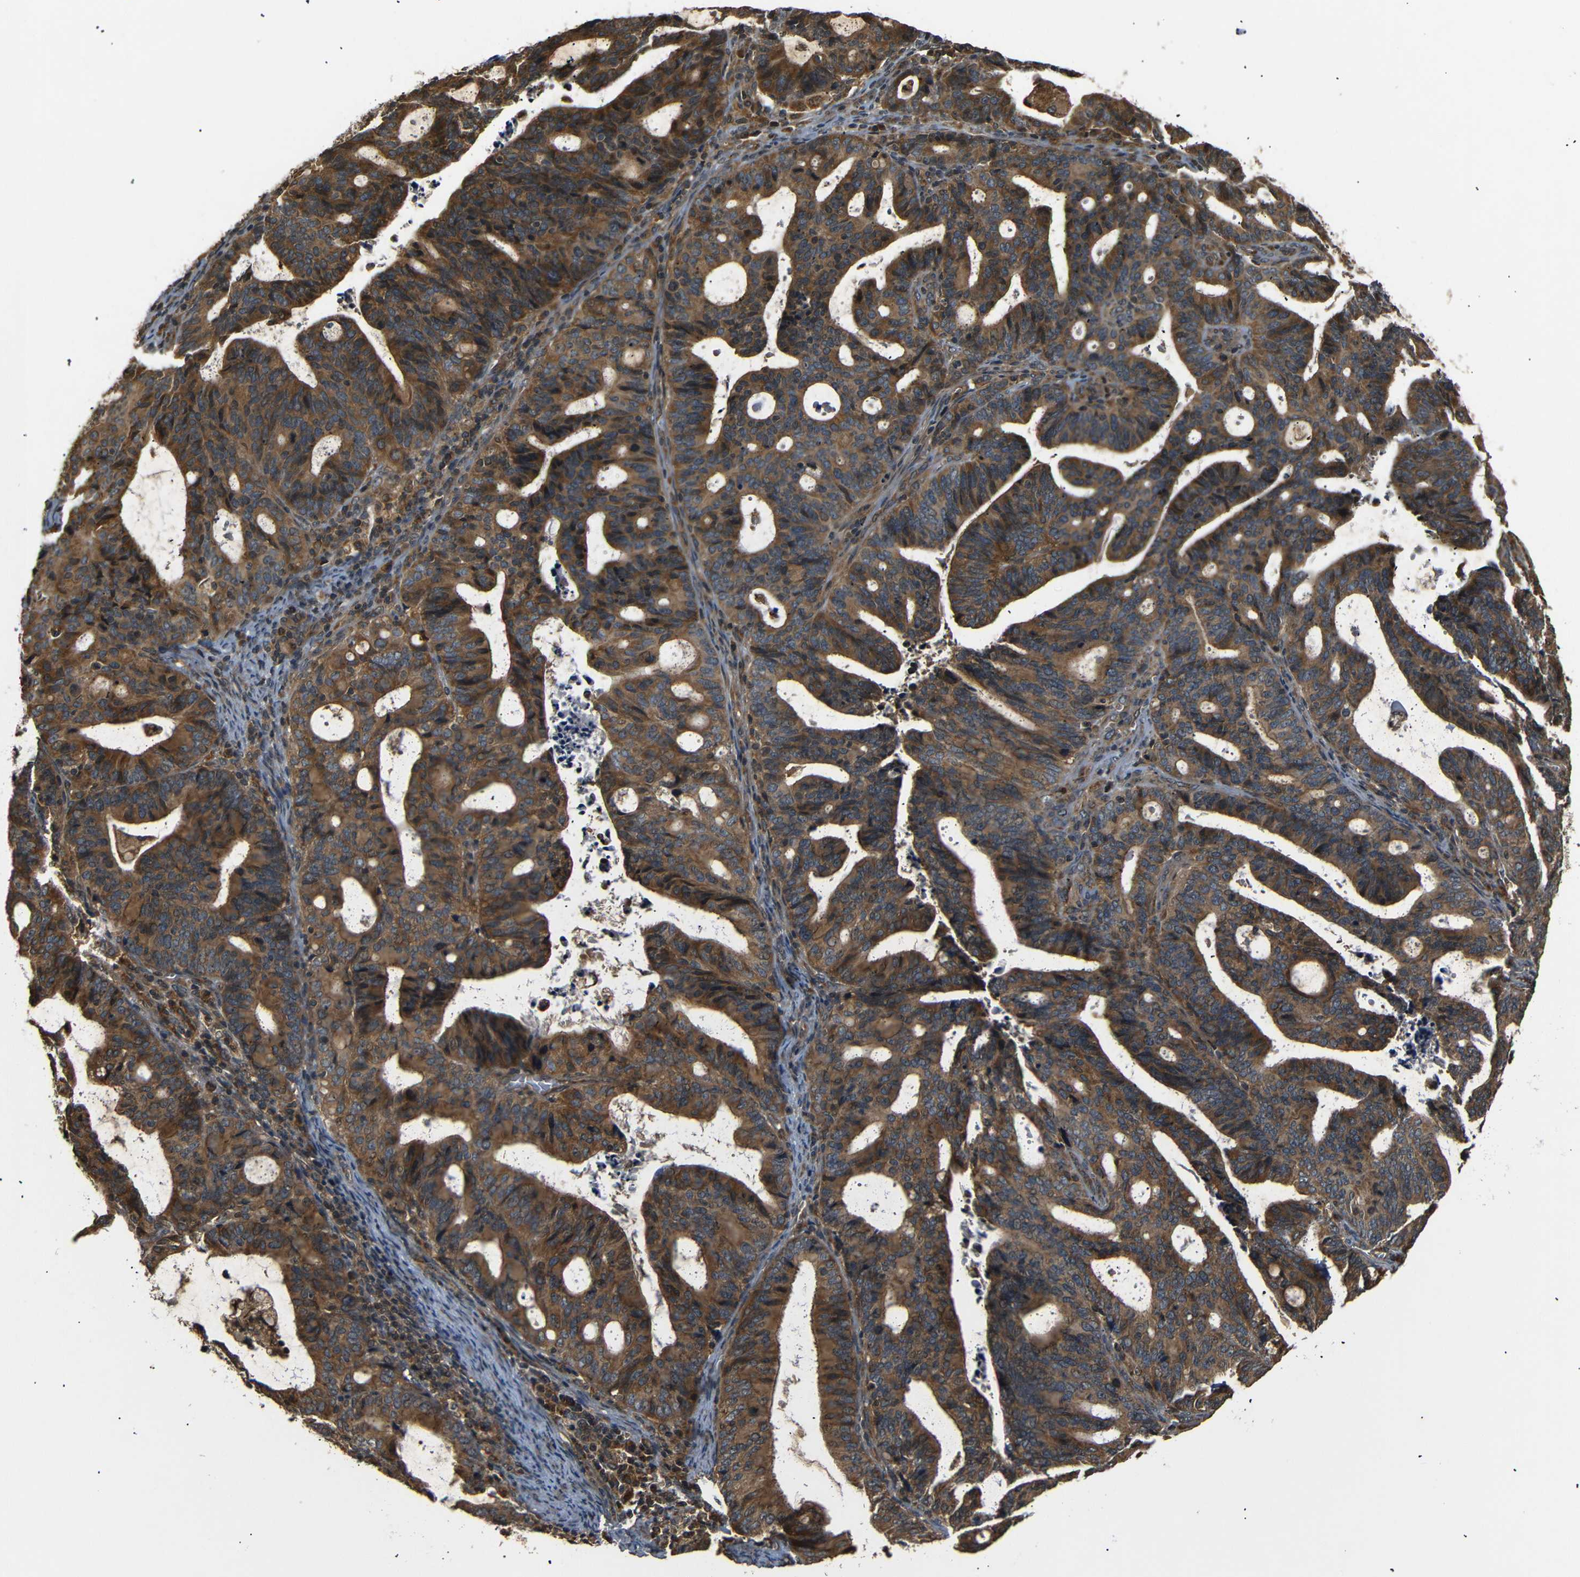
{"staining": {"intensity": "strong", "quantity": ">75%", "location": "cytoplasmic/membranous"}, "tissue": "endometrial cancer", "cell_type": "Tumor cells", "image_type": "cancer", "snomed": [{"axis": "morphology", "description": "Adenocarcinoma, NOS"}, {"axis": "topography", "description": "Uterus"}], "caption": "Immunohistochemistry (IHC) histopathology image of adenocarcinoma (endometrial) stained for a protein (brown), which displays high levels of strong cytoplasmic/membranous staining in approximately >75% of tumor cells.", "gene": "TANK", "patient": {"sex": "female", "age": 83}}